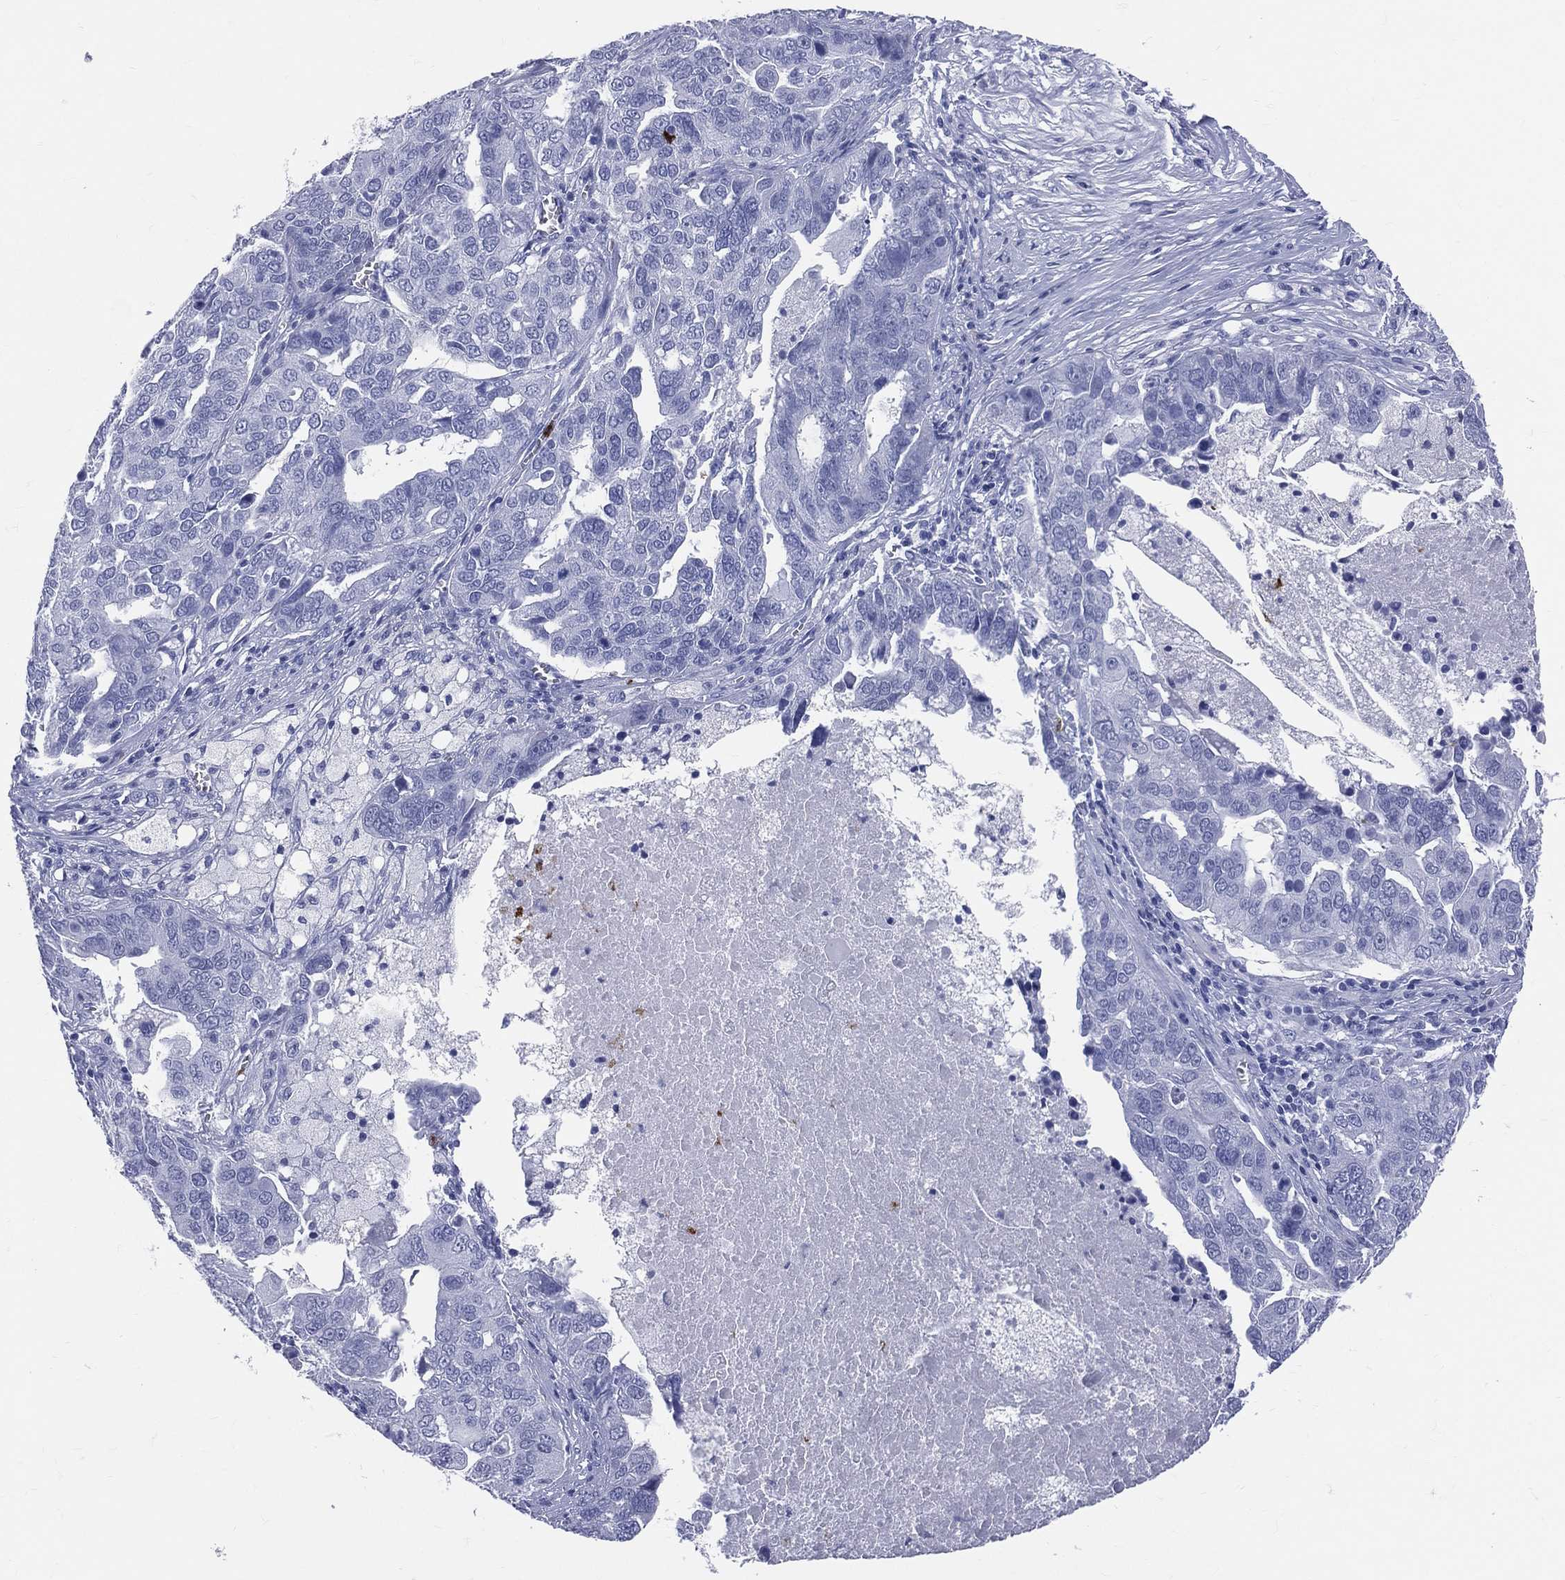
{"staining": {"intensity": "negative", "quantity": "none", "location": "none"}, "tissue": "ovarian cancer", "cell_type": "Tumor cells", "image_type": "cancer", "snomed": [{"axis": "morphology", "description": "Carcinoma, endometroid"}, {"axis": "topography", "description": "Soft tissue"}, {"axis": "topography", "description": "Ovary"}], "caption": "Tumor cells are negative for brown protein staining in endometroid carcinoma (ovarian). (Stains: DAB immunohistochemistry (IHC) with hematoxylin counter stain, Microscopy: brightfield microscopy at high magnification).", "gene": "PGLYRP1", "patient": {"sex": "female", "age": 52}}